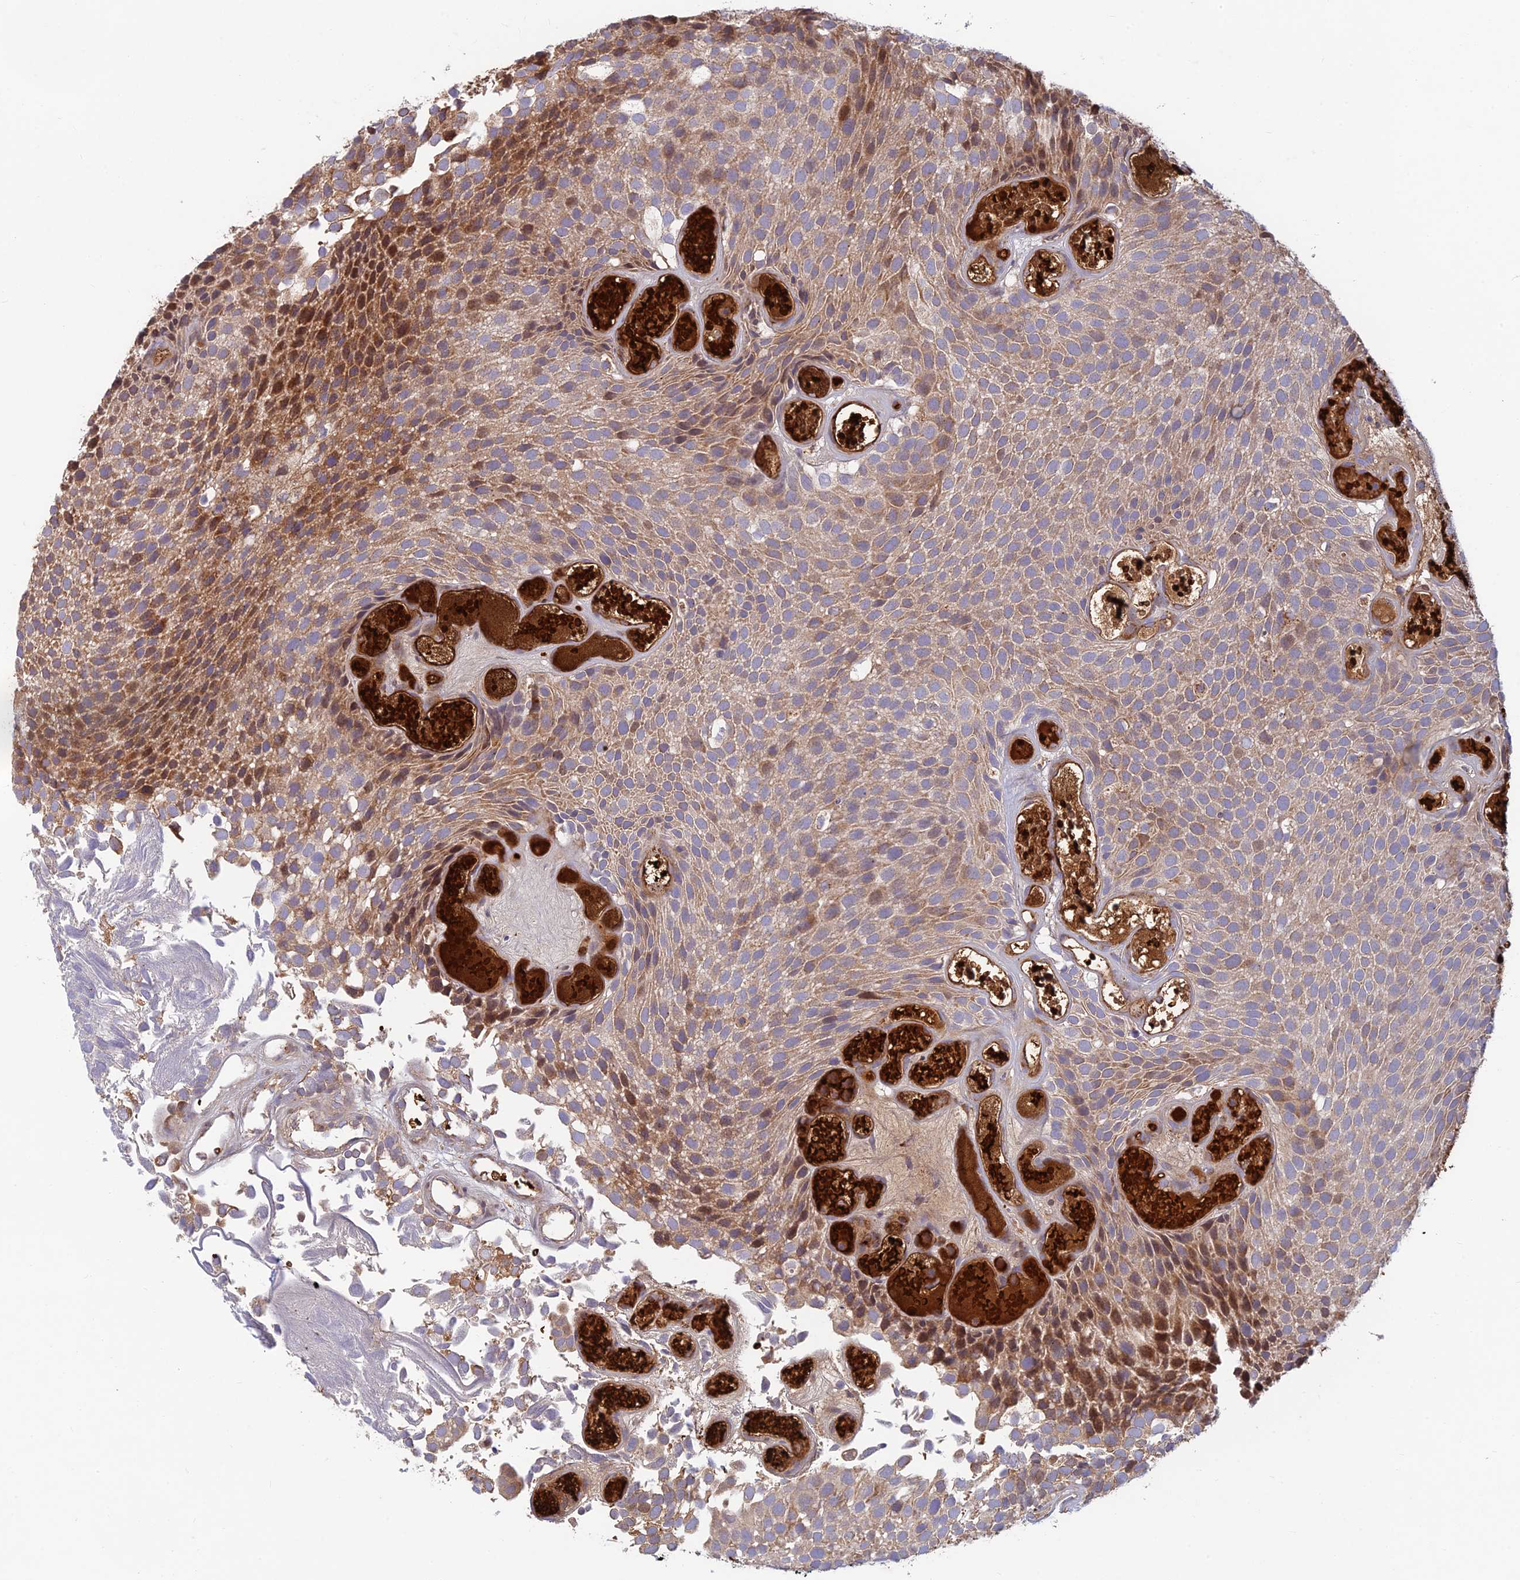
{"staining": {"intensity": "moderate", "quantity": "25%-75%", "location": "cytoplasmic/membranous,nuclear"}, "tissue": "urothelial cancer", "cell_type": "Tumor cells", "image_type": "cancer", "snomed": [{"axis": "morphology", "description": "Urothelial carcinoma, Low grade"}, {"axis": "topography", "description": "Urinary bladder"}], "caption": "An image showing moderate cytoplasmic/membranous and nuclear expression in about 25%-75% of tumor cells in urothelial cancer, as visualized by brown immunohistochemical staining.", "gene": "UFSP2", "patient": {"sex": "male", "age": 89}}